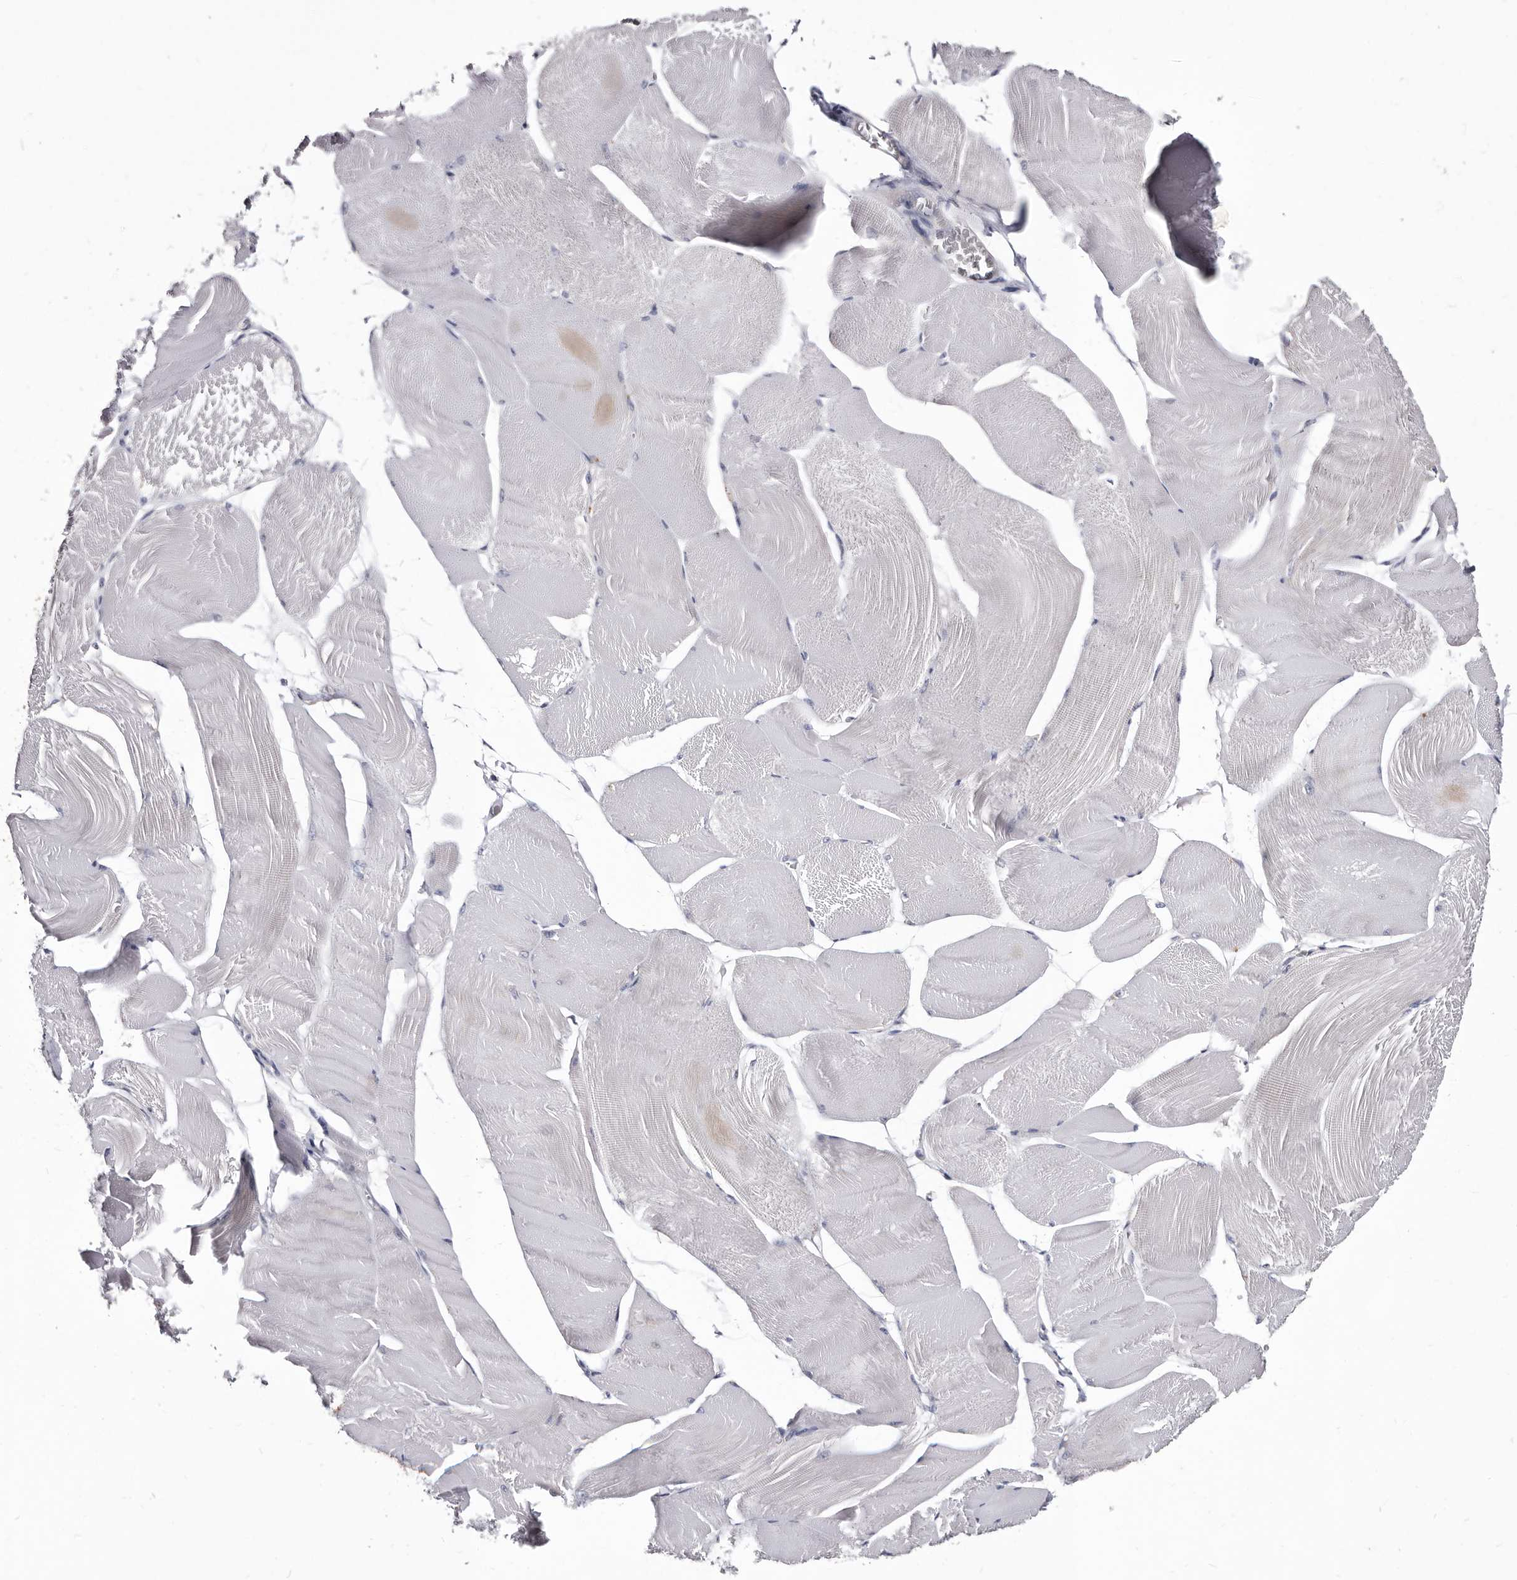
{"staining": {"intensity": "negative", "quantity": "none", "location": "none"}, "tissue": "skeletal muscle", "cell_type": "Myocytes", "image_type": "normal", "snomed": [{"axis": "morphology", "description": "Normal tissue, NOS"}, {"axis": "morphology", "description": "Basal cell carcinoma"}, {"axis": "topography", "description": "Skeletal muscle"}], "caption": "Immunohistochemistry (IHC) image of benign skeletal muscle: skeletal muscle stained with DAB (3,3'-diaminobenzidine) displays no significant protein positivity in myocytes.", "gene": "ABCF2", "patient": {"sex": "female", "age": 64}}